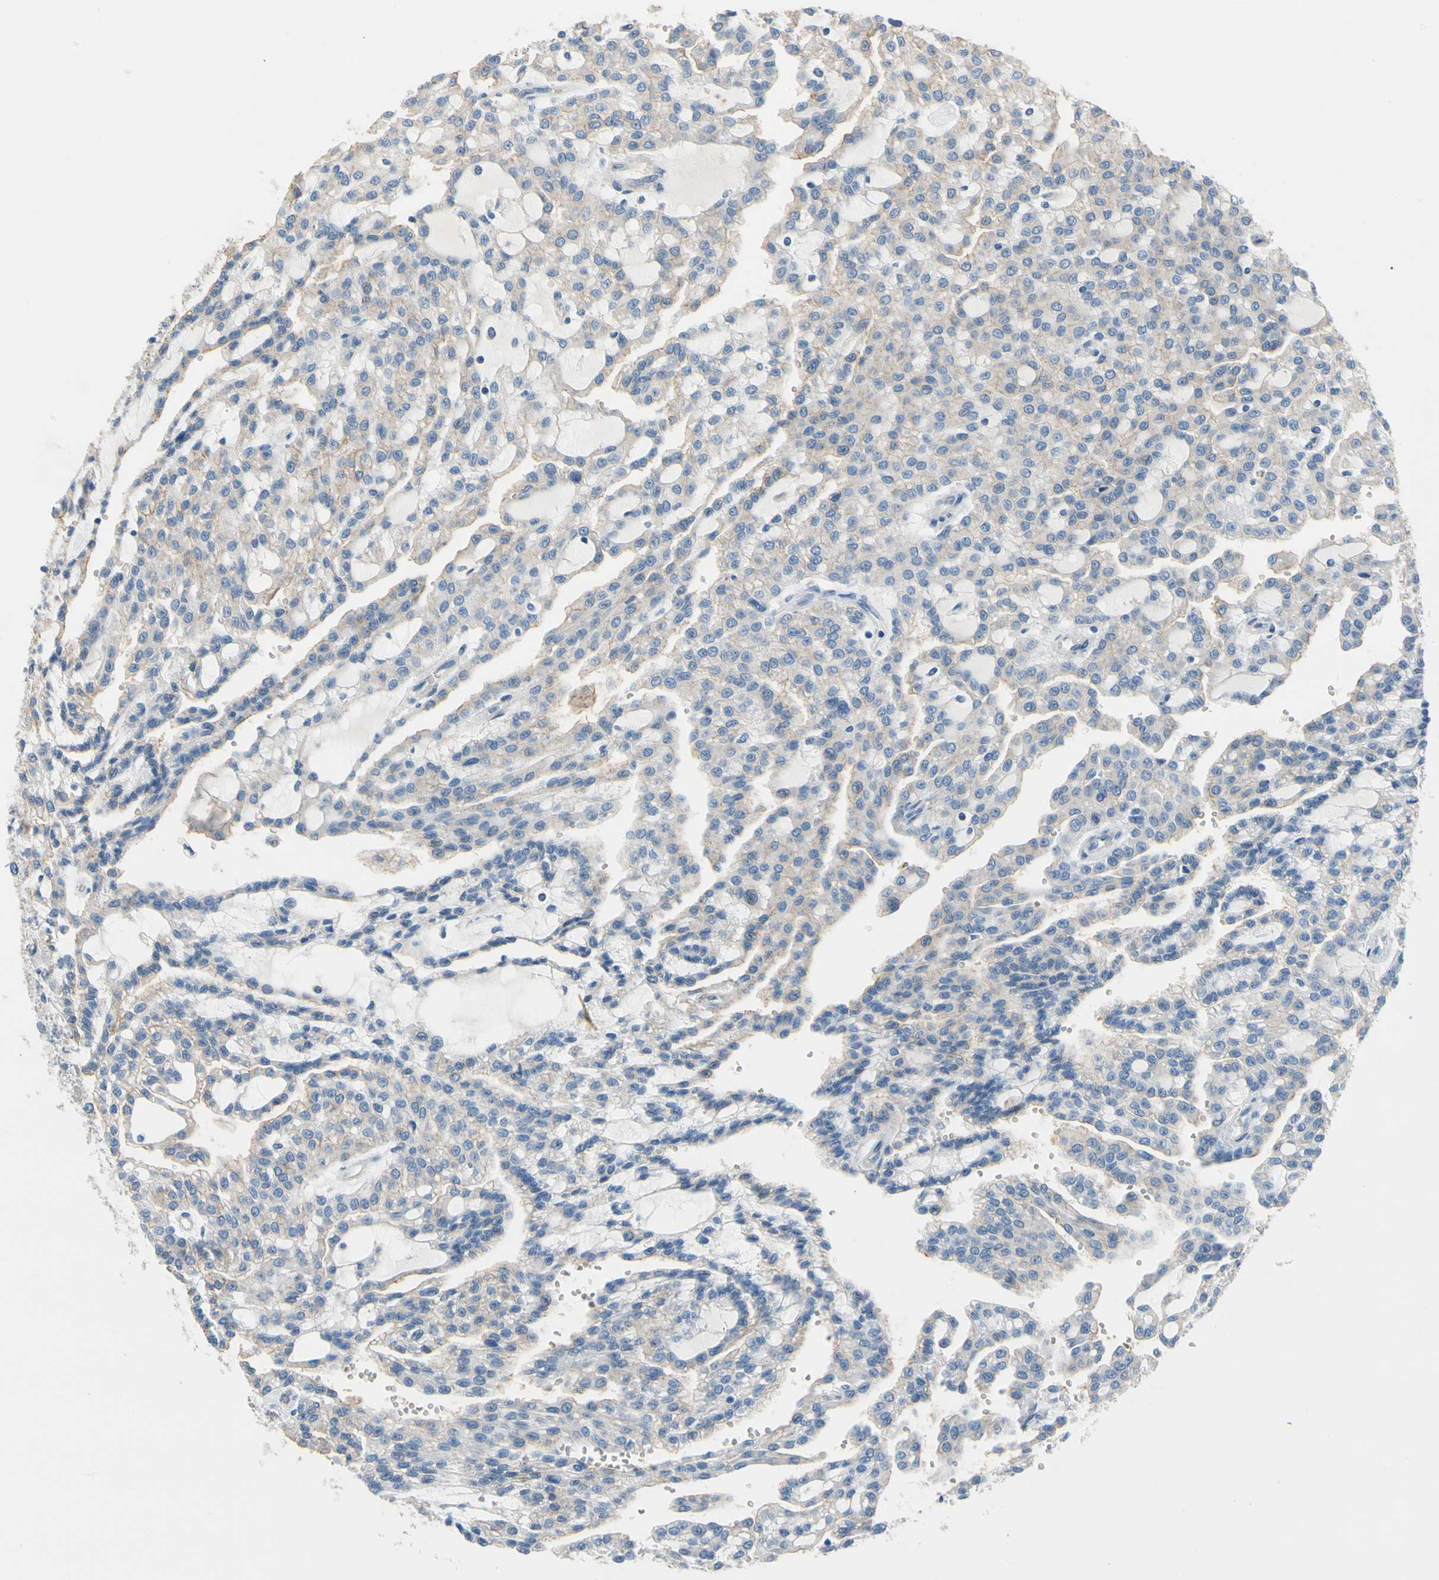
{"staining": {"intensity": "weak", "quantity": "25%-75%", "location": "cytoplasmic/membranous"}, "tissue": "renal cancer", "cell_type": "Tumor cells", "image_type": "cancer", "snomed": [{"axis": "morphology", "description": "Adenocarcinoma, NOS"}, {"axis": "topography", "description": "Kidney"}], "caption": "Tumor cells reveal low levels of weak cytoplasmic/membranous positivity in about 25%-75% of cells in human renal cancer (adenocarcinoma).", "gene": "CA14", "patient": {"sex": "male", "age": 63}}